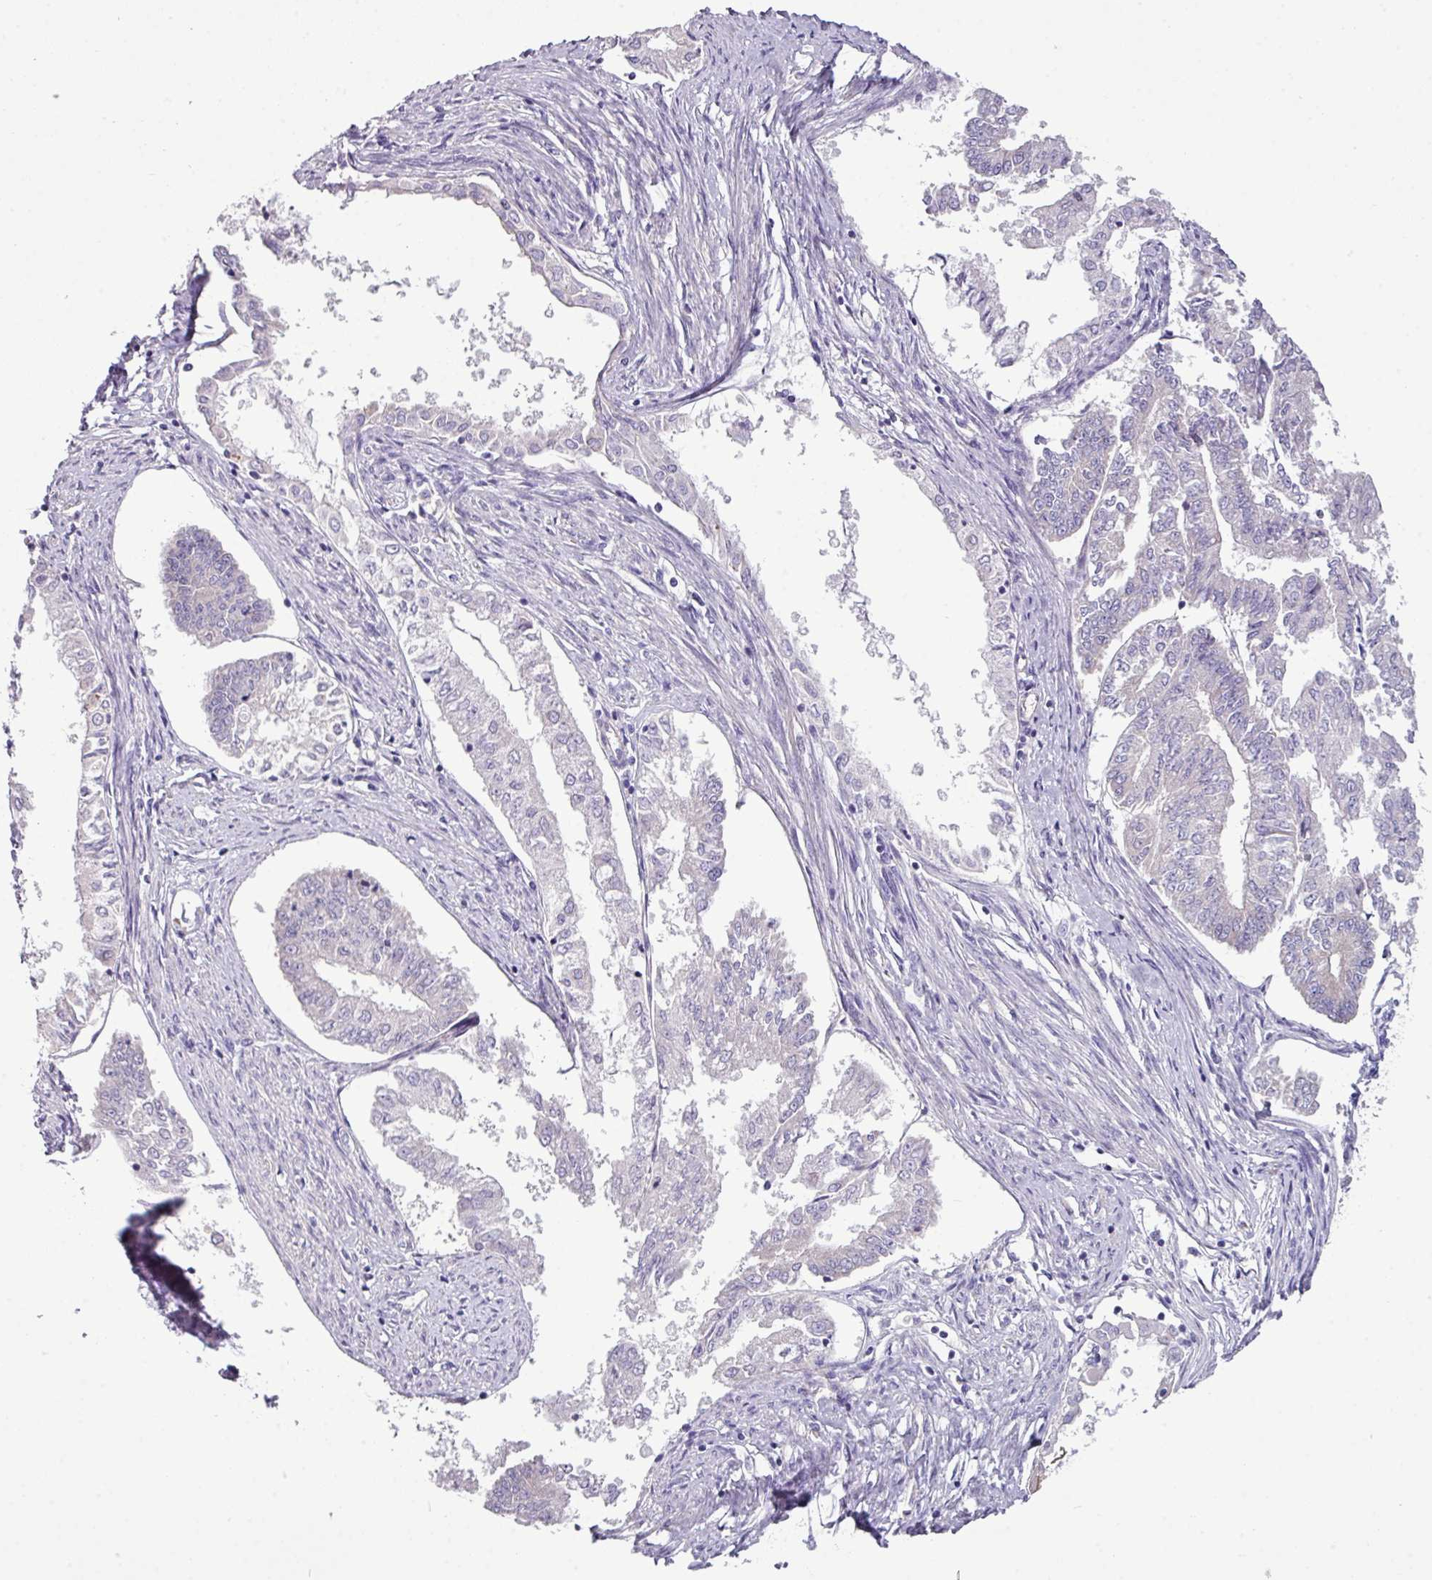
{"staining": {"intensity": "negative", "quantity": "none", "location": "none"}, "tissue": "endometrial cancer", "cell_type": "Tumor cells", "image_type": "cancer", "snomed": [{"axis": "morphology", "description": "Adenocarcinoma, NOS"}, {"axis": "topography", "description": "Endometrium"}], "caption": "The image displays no significant expression in tumor cells of endometrial adenocarcinoma.", "gene": "AGAP5", "patient": {"sex": "female", "age": 76}}